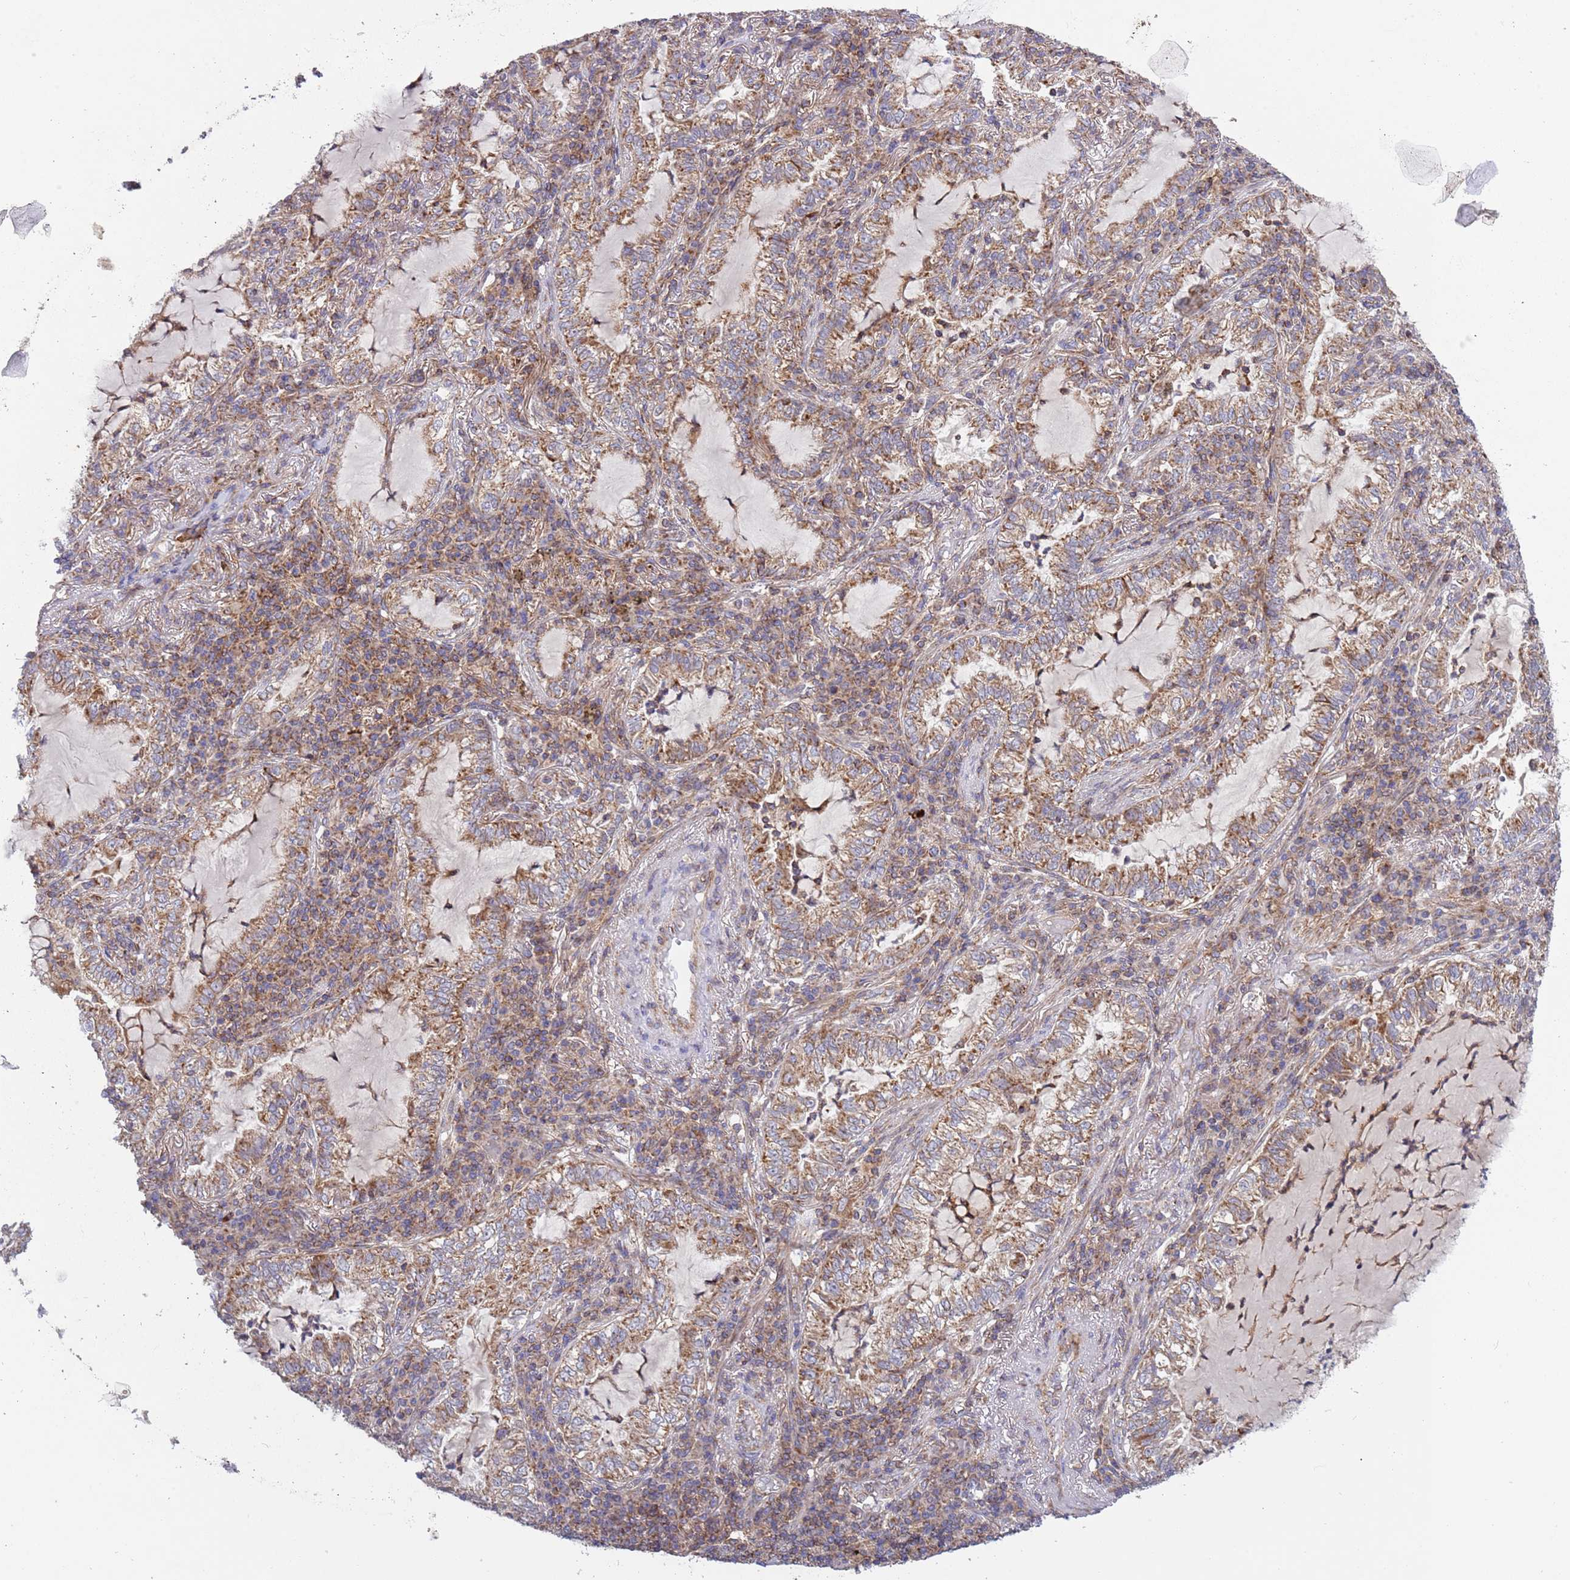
{"staining": {"intensity": "moderate", "quantity": ">75%", "location": "cytoplasmic/membranous"}, "tissue": "lung cancer", "cell_type": "Tumor cells", "image_type": "cancer", "snomed": [{"axis": "morphology", "description": "Adenocarcinoma, NOS"}, {"axis": "topography", "description": "Lung"}], "caption": "DAB immunohistochemical staining of lung cancer demonstrates moderate cytoplasmic/membranous protein expression in about >75% of tumor cells. Using DAB (brown) and hematoxylin (blue) stains, captured at high magnification using brightfield microscopy.", "gene": "IRS4", "patient": {"sex": "female", "age": 73}}